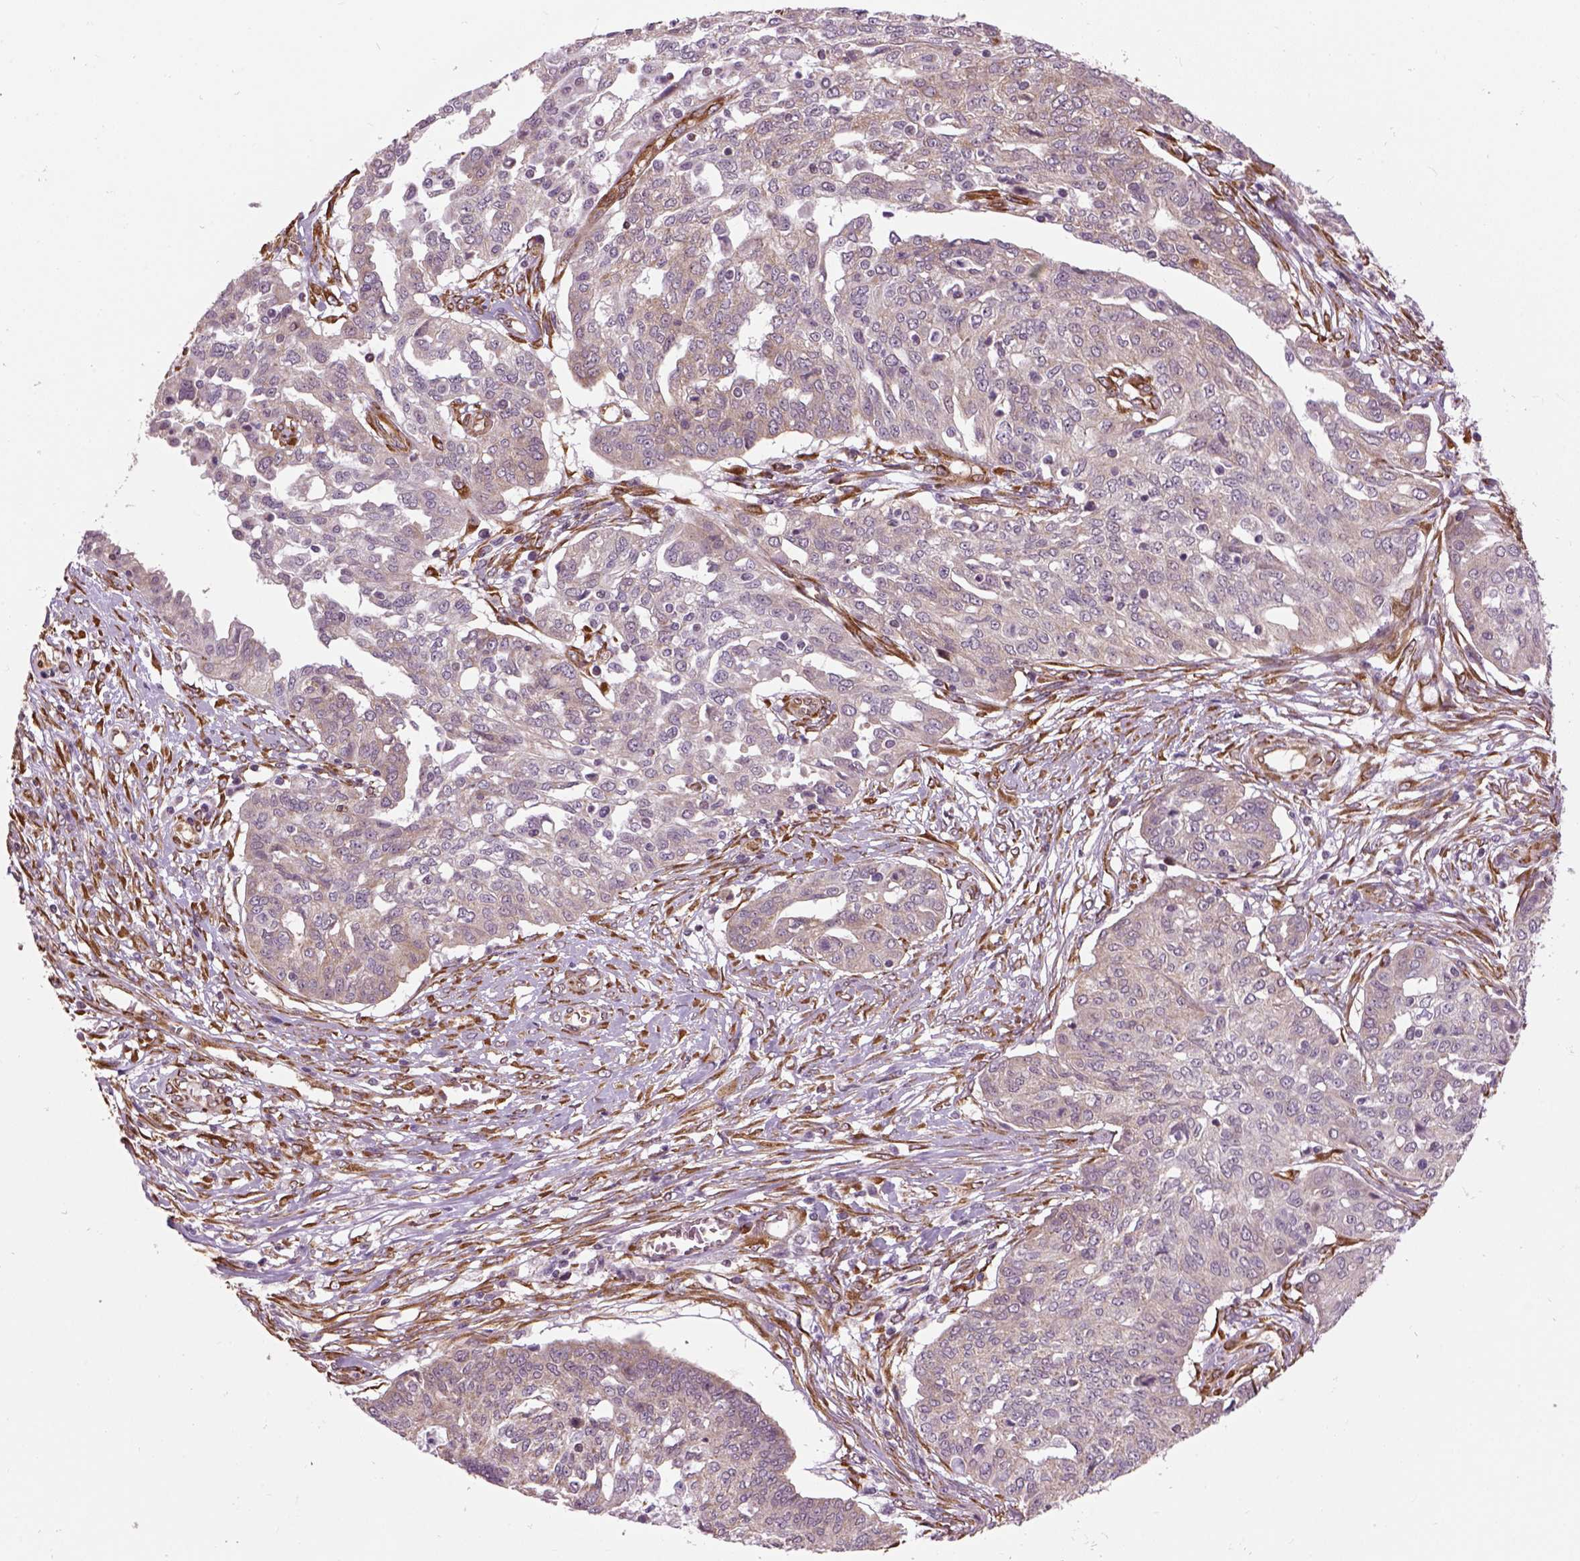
{"staining": {"intensity": "weak", "quantity": ">75%", "location": "cytoplasmic/membranous"}, "tissue": "ovarian cancer", "cell_type": "Tumor cells", "image_type": "cancer", "snomed": [{"axis": "morphology", "description": "Cystadenocarcinoma, serous, NOS"}, {"axis": "topography", "description": "Ovary"}], "caption": "Brown immunohistochemical staining in human ovarian cancer (serous cystadenocarcinoma) displays weak cytoplasmic/membranous positivity in about >75% of tumor cells. (Brightfield microscopy of DAB IHC at high magnification).", "gene": "XK", "patient": {"sex": "female", "age": 67}}